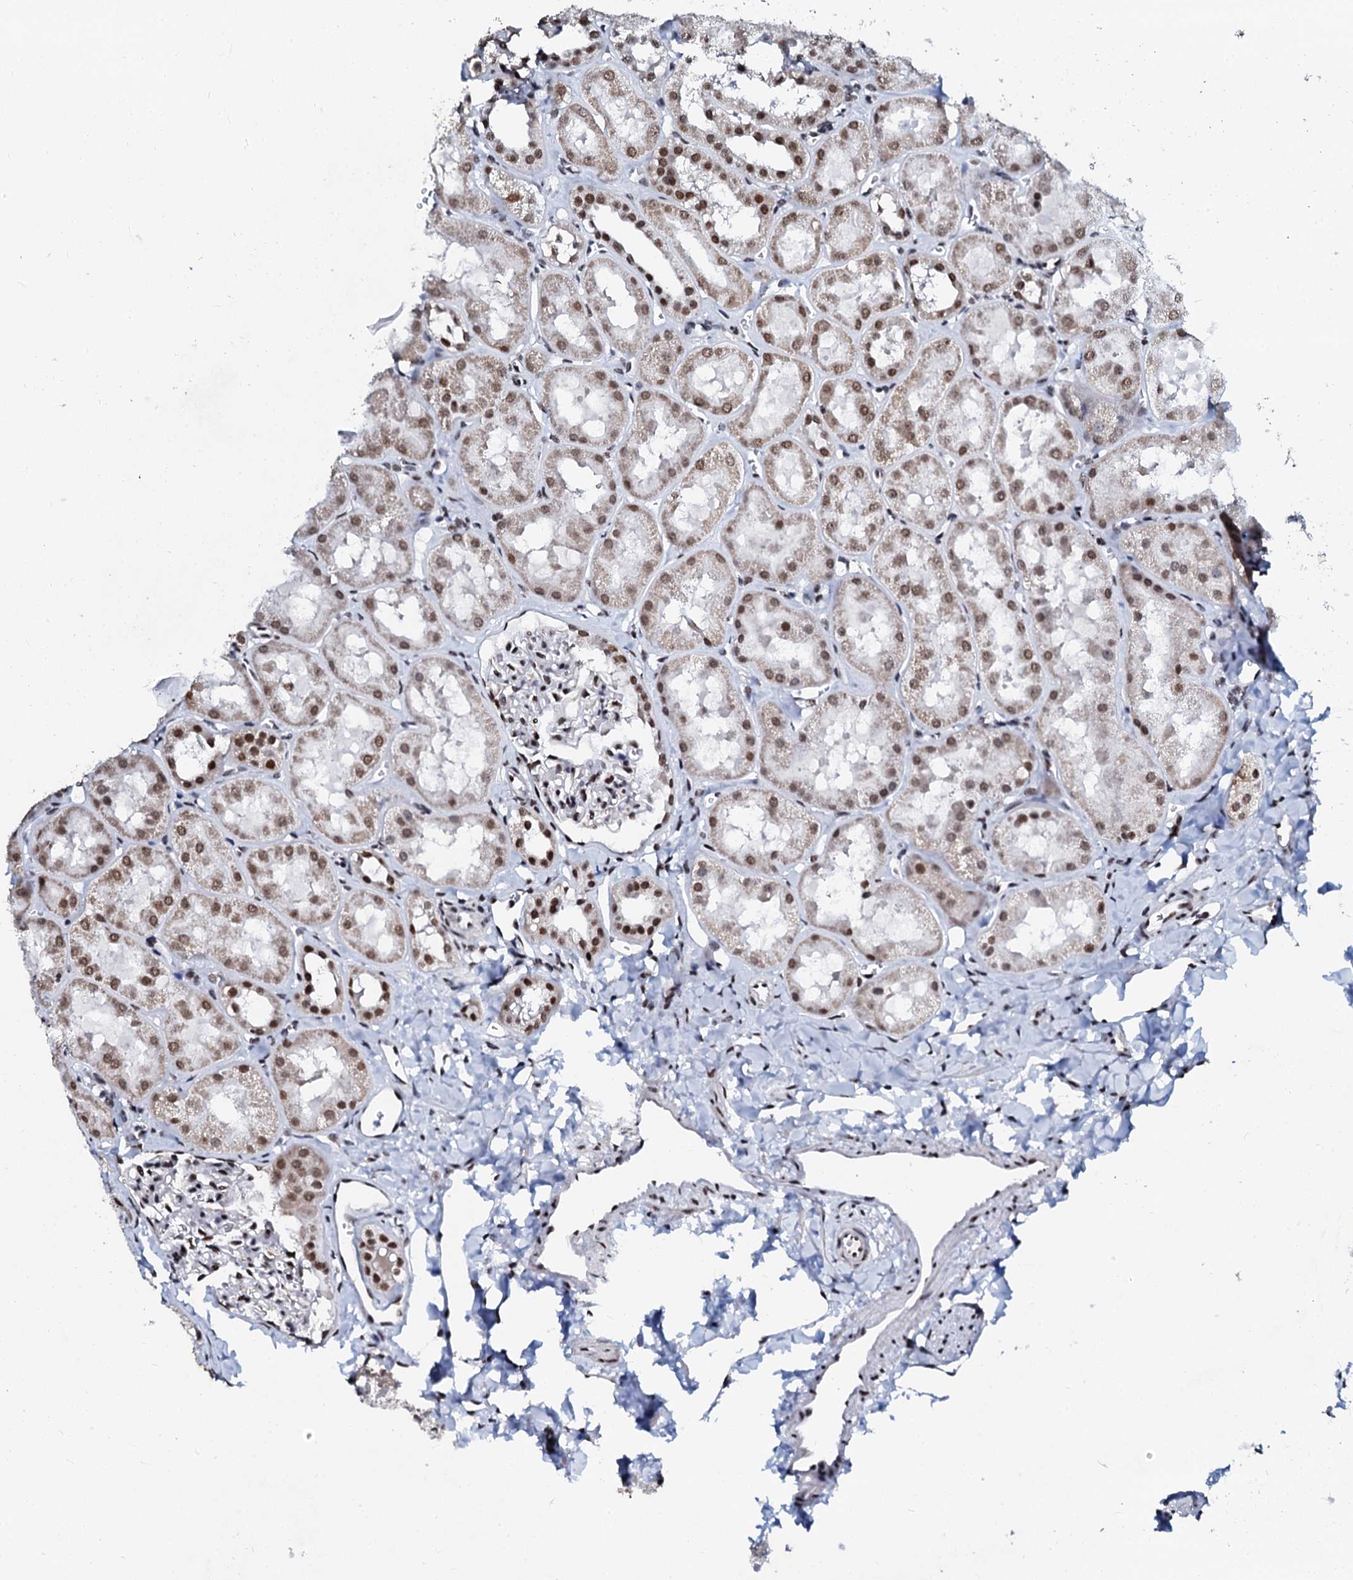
{"staining": {"intensity": "moderate", "quantity": "25%-75%", "location": "nuclear"}, "tissue": "kidney", "cell_type": "Cells in glomeruli", "image_type": "normal", "snomed": [{"axis": "morphology", "description": "Normal tissue, NOS"}, {"axis": "topography", "description": "Kidney"}, {"axis": "topography", "description": "Urinary bladder"}], "caption": "Cells in glomeruli exhibit medium levels of moderate nuclear expression in approximately 25%-75% of cells in unremarkable kidney.", "gene": "SLTM", "patient": {"sex": "male", "age": 16}}